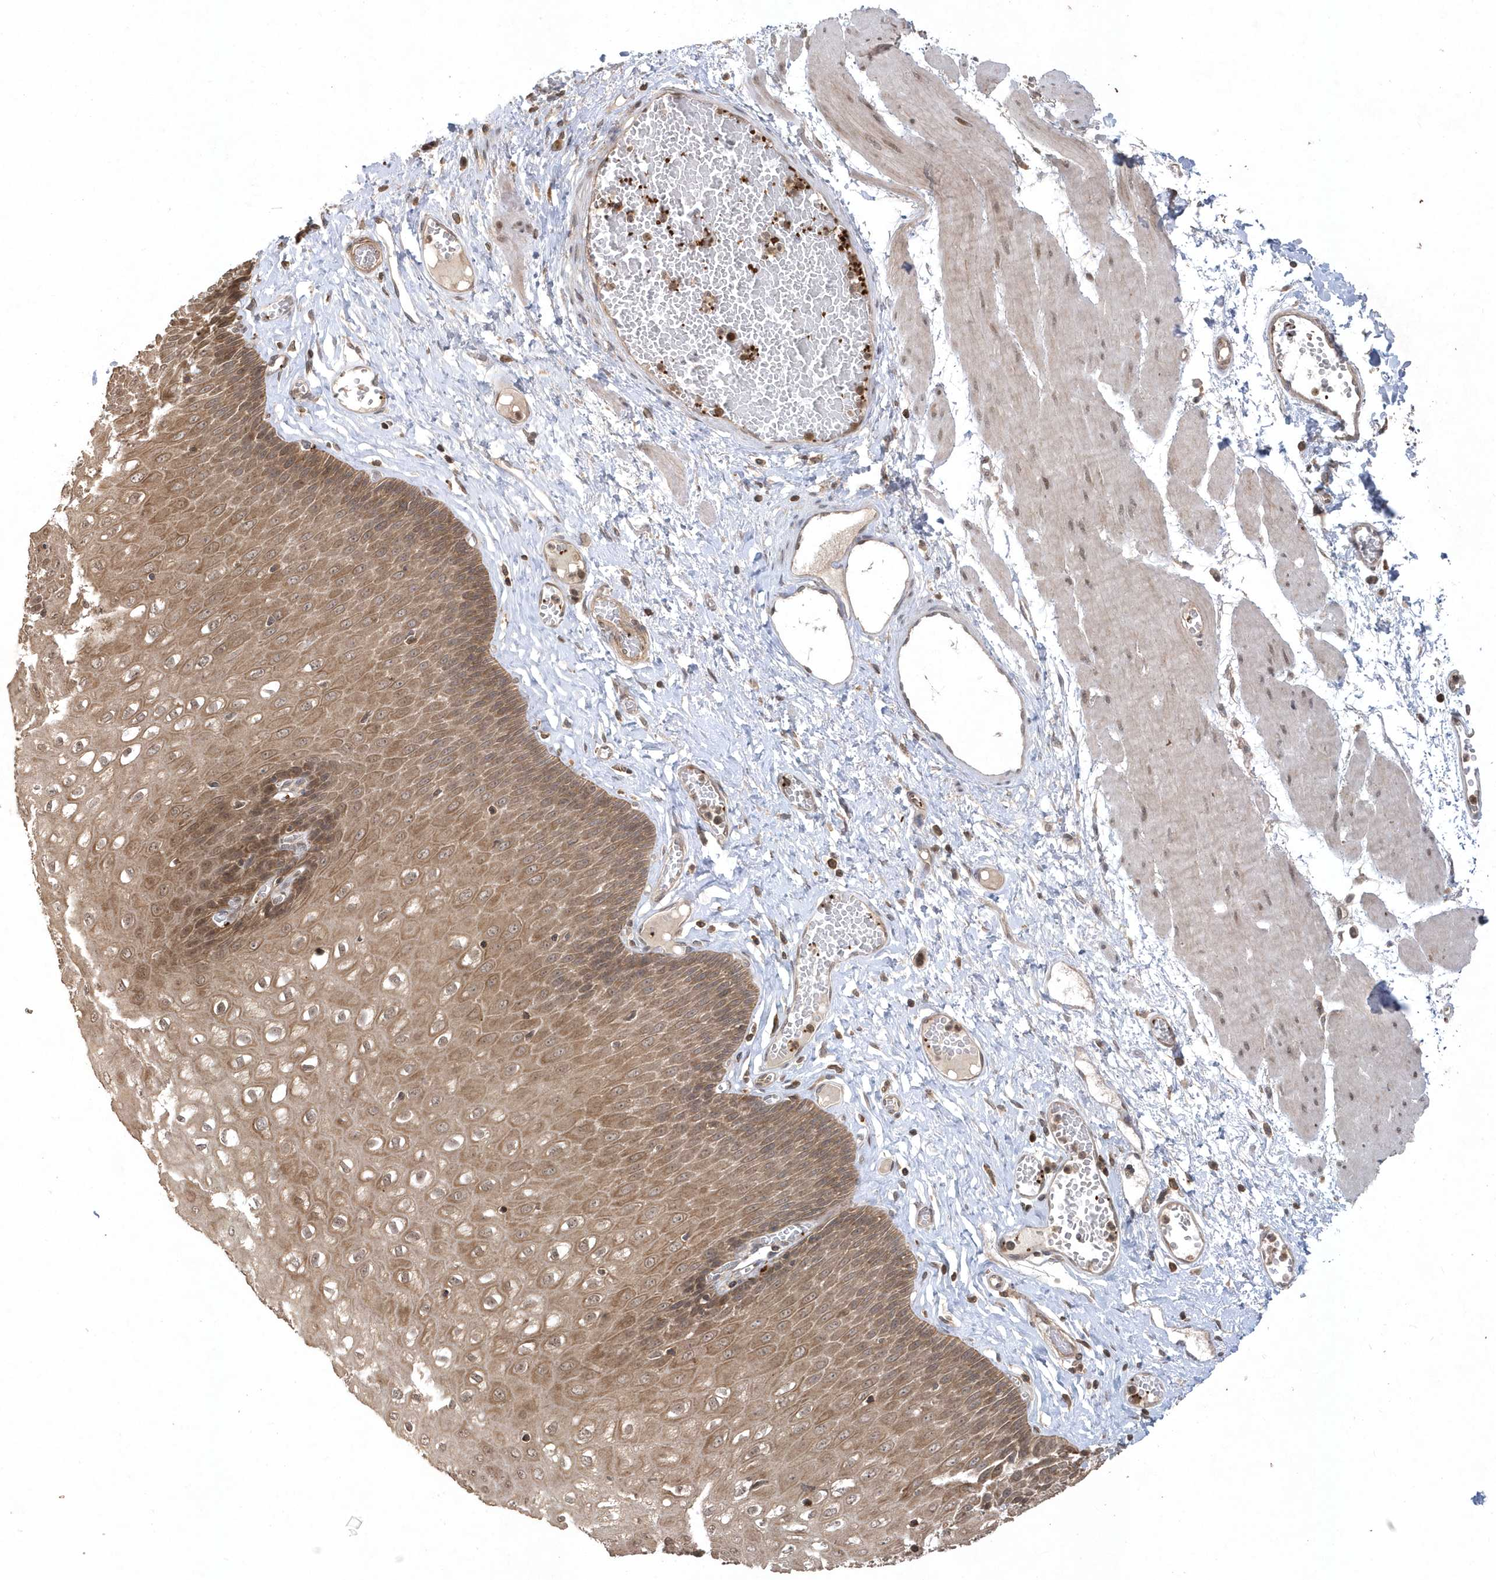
{"staining": {"intensity": "moderate", "quantity": ">75%", "location": "cytoplasmic/membranous"}, "tissue": "esophagus", "cell_type": "Squamous epithelial cells", "image_type": "normal", "snomed": [{"axis": "morphology", "description": "Normal tissue, NOS"}, {"axis": "topography", "description": "Esophagus"}], "caption": "Immunohistochemistry (DAB (3,3'-diaminobenzidine)) staining of normal esophagus reveals moderate cytoplasmic/membranous protein positivity in about >75% of squamous epithelial cells. (Brightfield microscopy of DAB IHC at high magnification).", "gene": "ACYP1", "patient": {"sex": "male", "age": 60}}